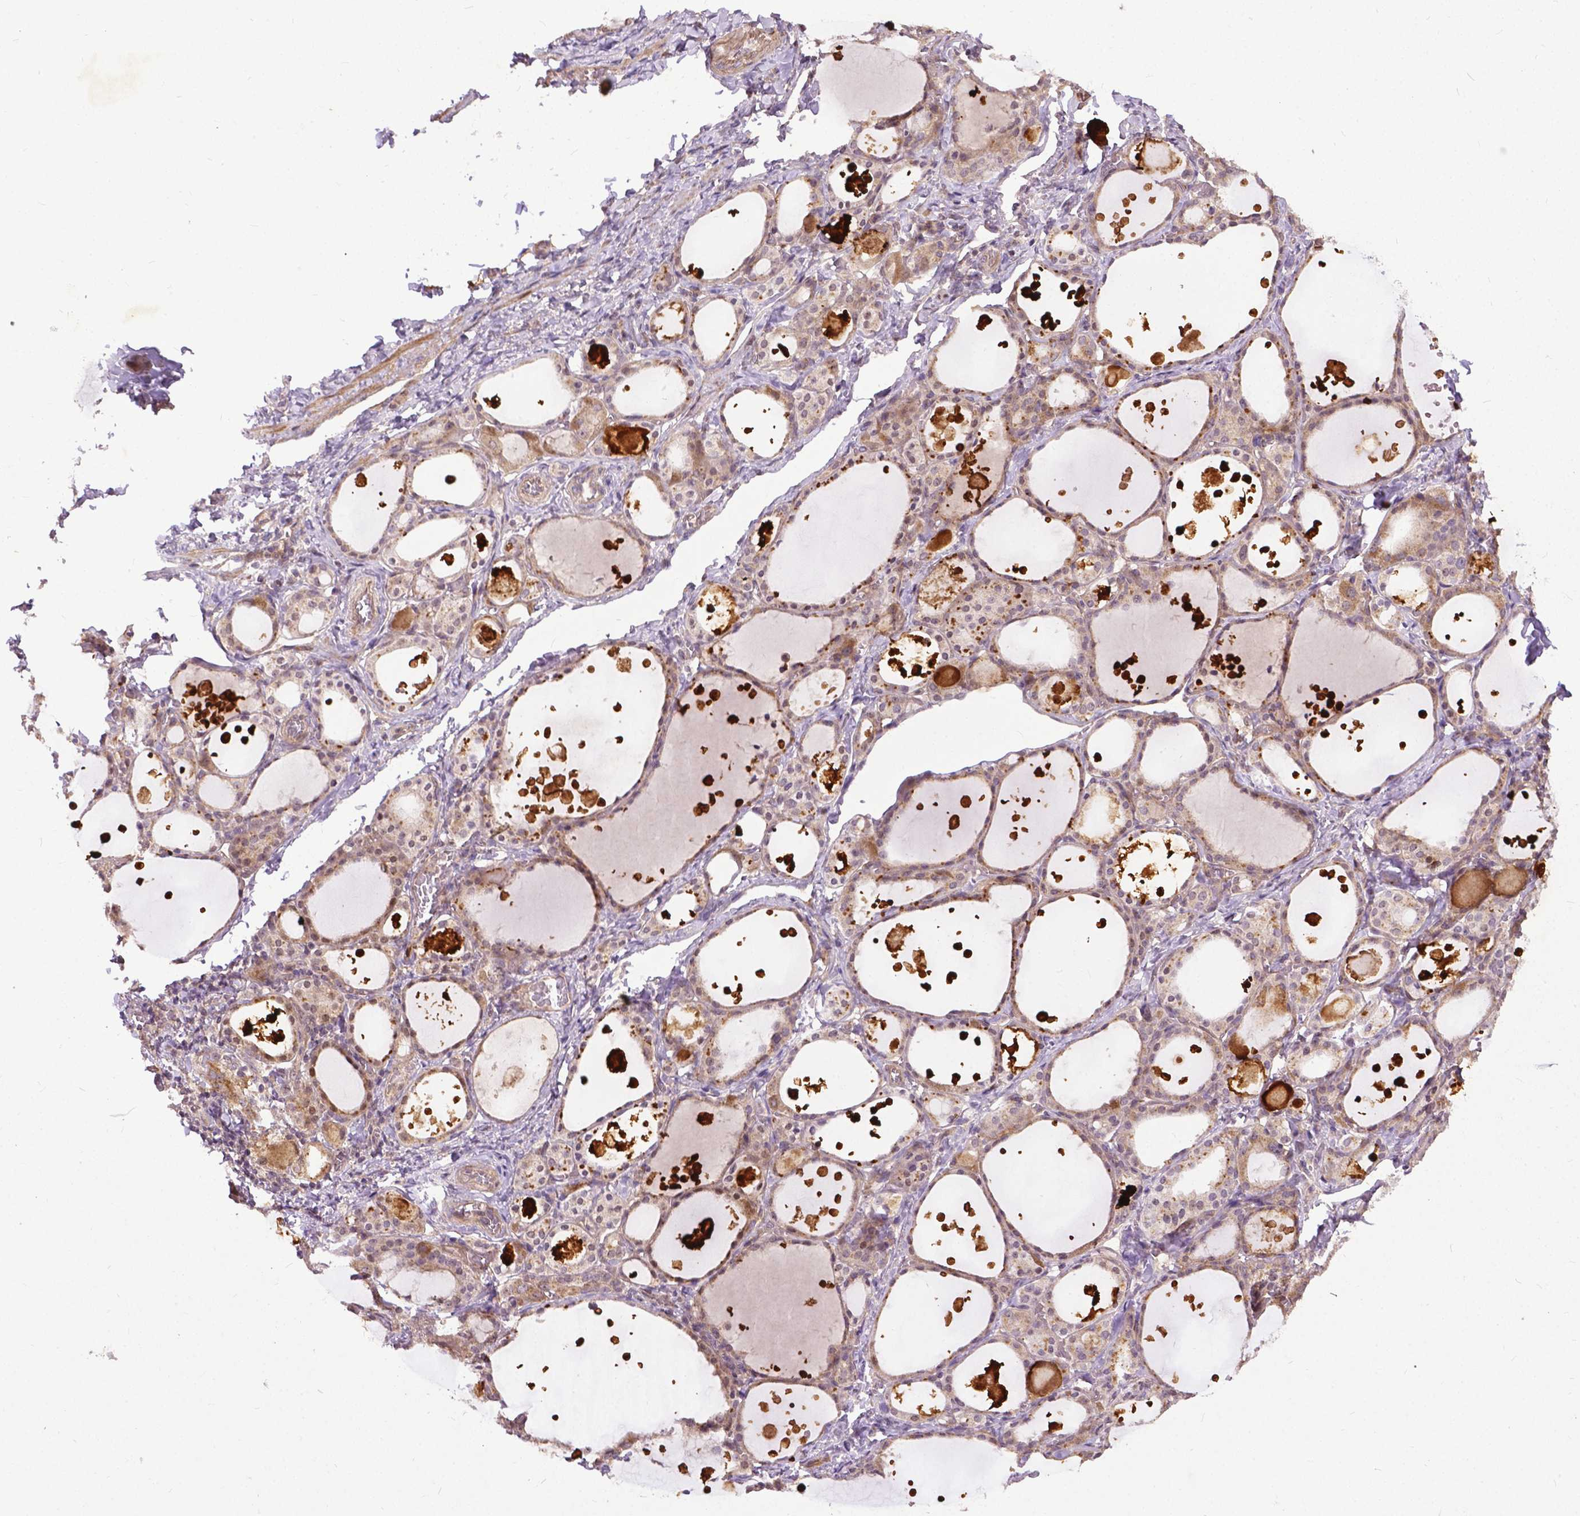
{"staining": {"intensity": "weak", "quantity": "25%-75%", "location": "cytoplasmic/membranous"}, "tissue": "thyroid gland", "cell_type": "Glandular cells", "image_type": "normal", "snomed": [{"axis": "morphology", "description": "Normal tissue, NOS"}, {"axis": "topography", "description": "Thyroid gland"}], "caption": "Immunohistochemical staining of unremarkable thyroid gland demonstrates 25%-75% levels of weak cytoplasmic/membranous protein expression in approximately 25%-75% of glandular cells. The staining is performed using DAB brown chromogen to label protein expression. The nuclei are counter-stained blue using hematoxylin.", "gene": "PARP3", "patient": {"sex": "male", "age": 68}}